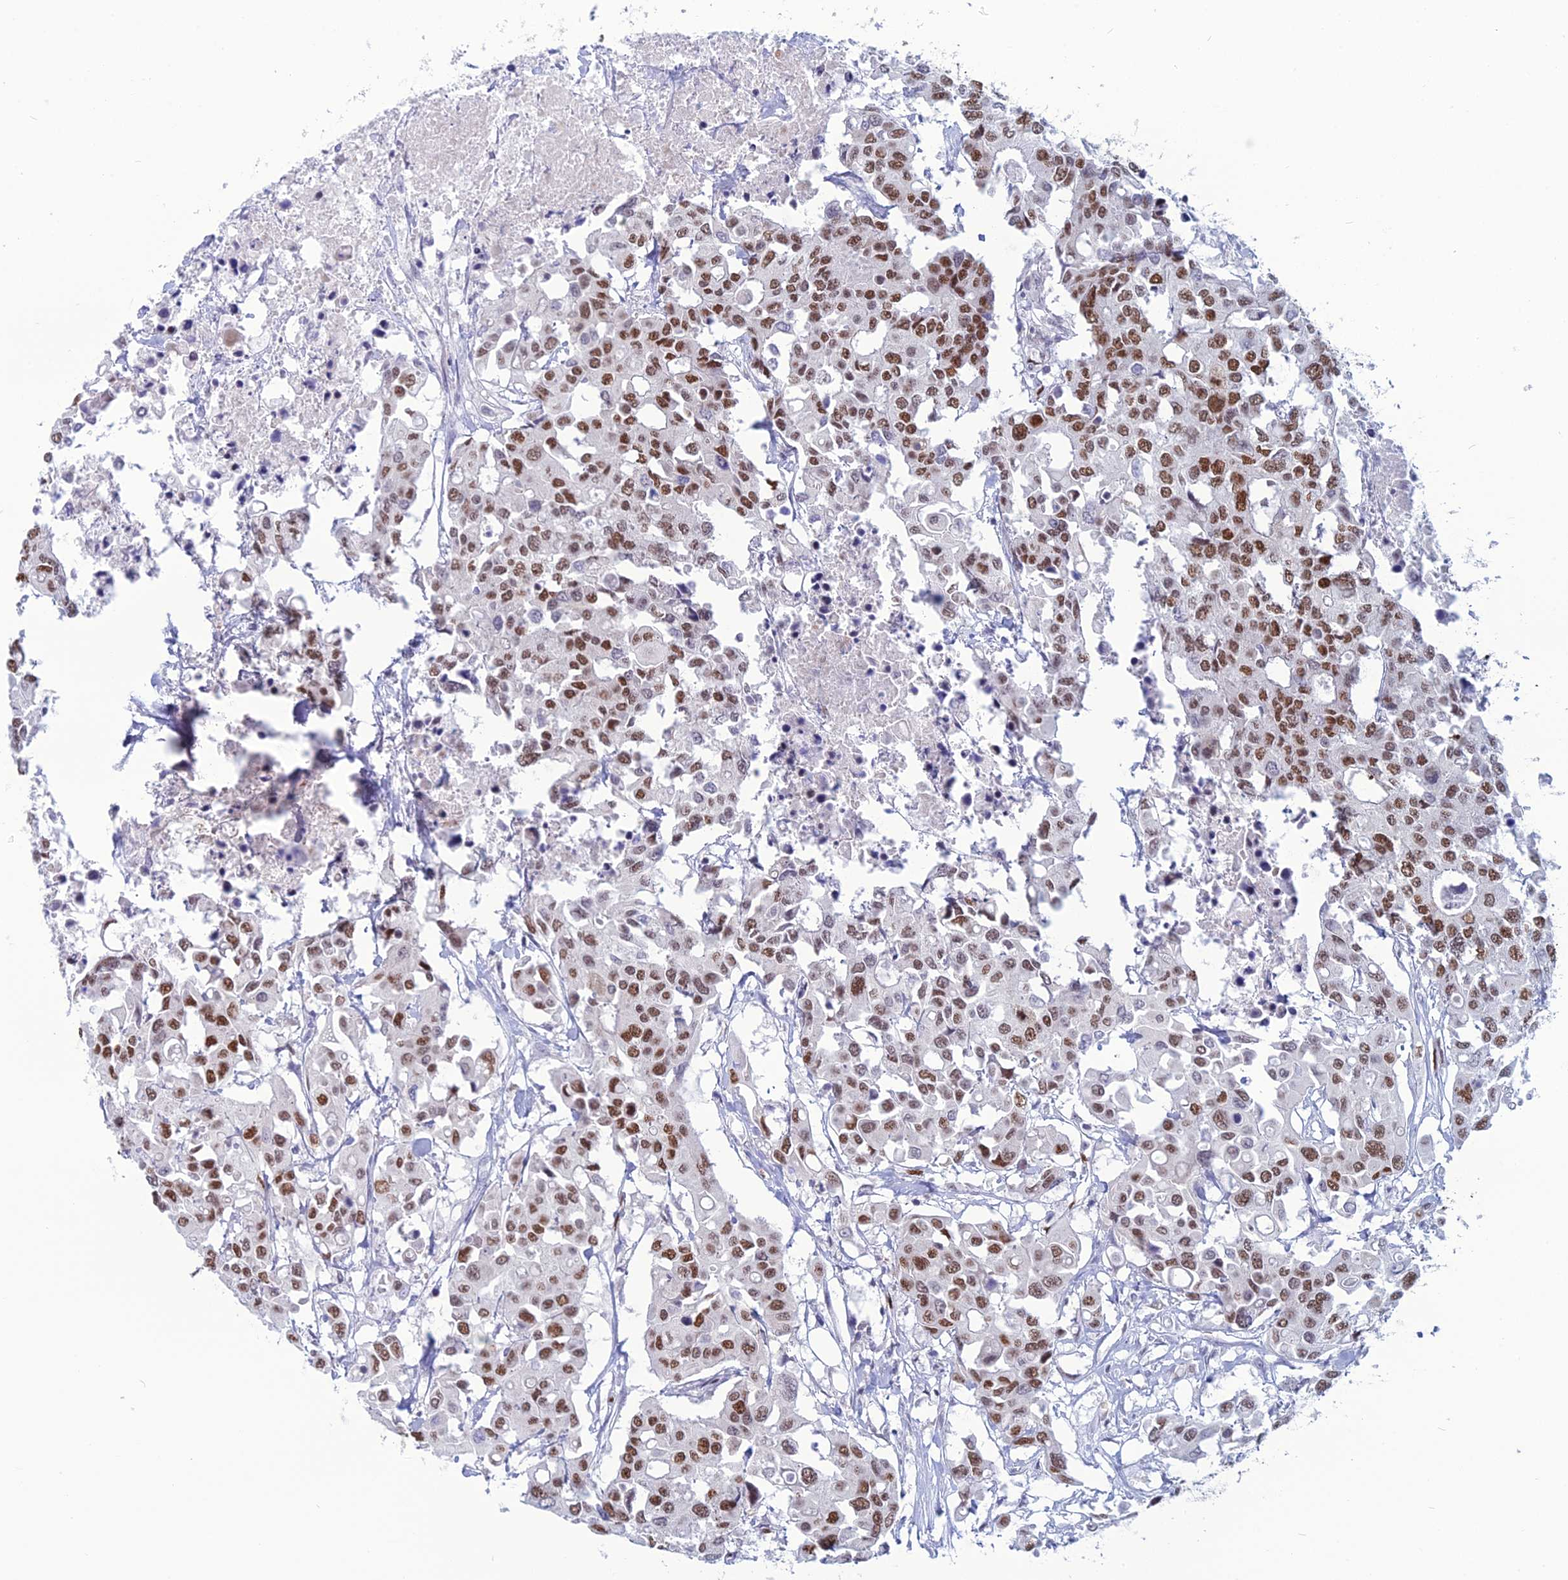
{"staining": {"intensity": "moderate", "quantity": ">75%", "location": "nuclear"}, "tissue": "colorectal cancer", "cell_type": "Tumor cells", "image_type": "cancer", "snomed": [{"axis": "morphology", "description": "Adenocarcinoma, NOS"}, {"axis": "topography", "description": "Colon"}], "caption": "IHC staining of colorectal cancer (adenocarcinoma), which reveals medium levels of moderate nuclear expression in approximately >75% of tumor cells indicating moderate nuclear protein positivity. The staining was performed using DAB (brown) for protein detection and nuclei were counterstained in hematoxylin (blue).", "gene": "NOL4L", "patient": {"sex": "male", "age": 77}}